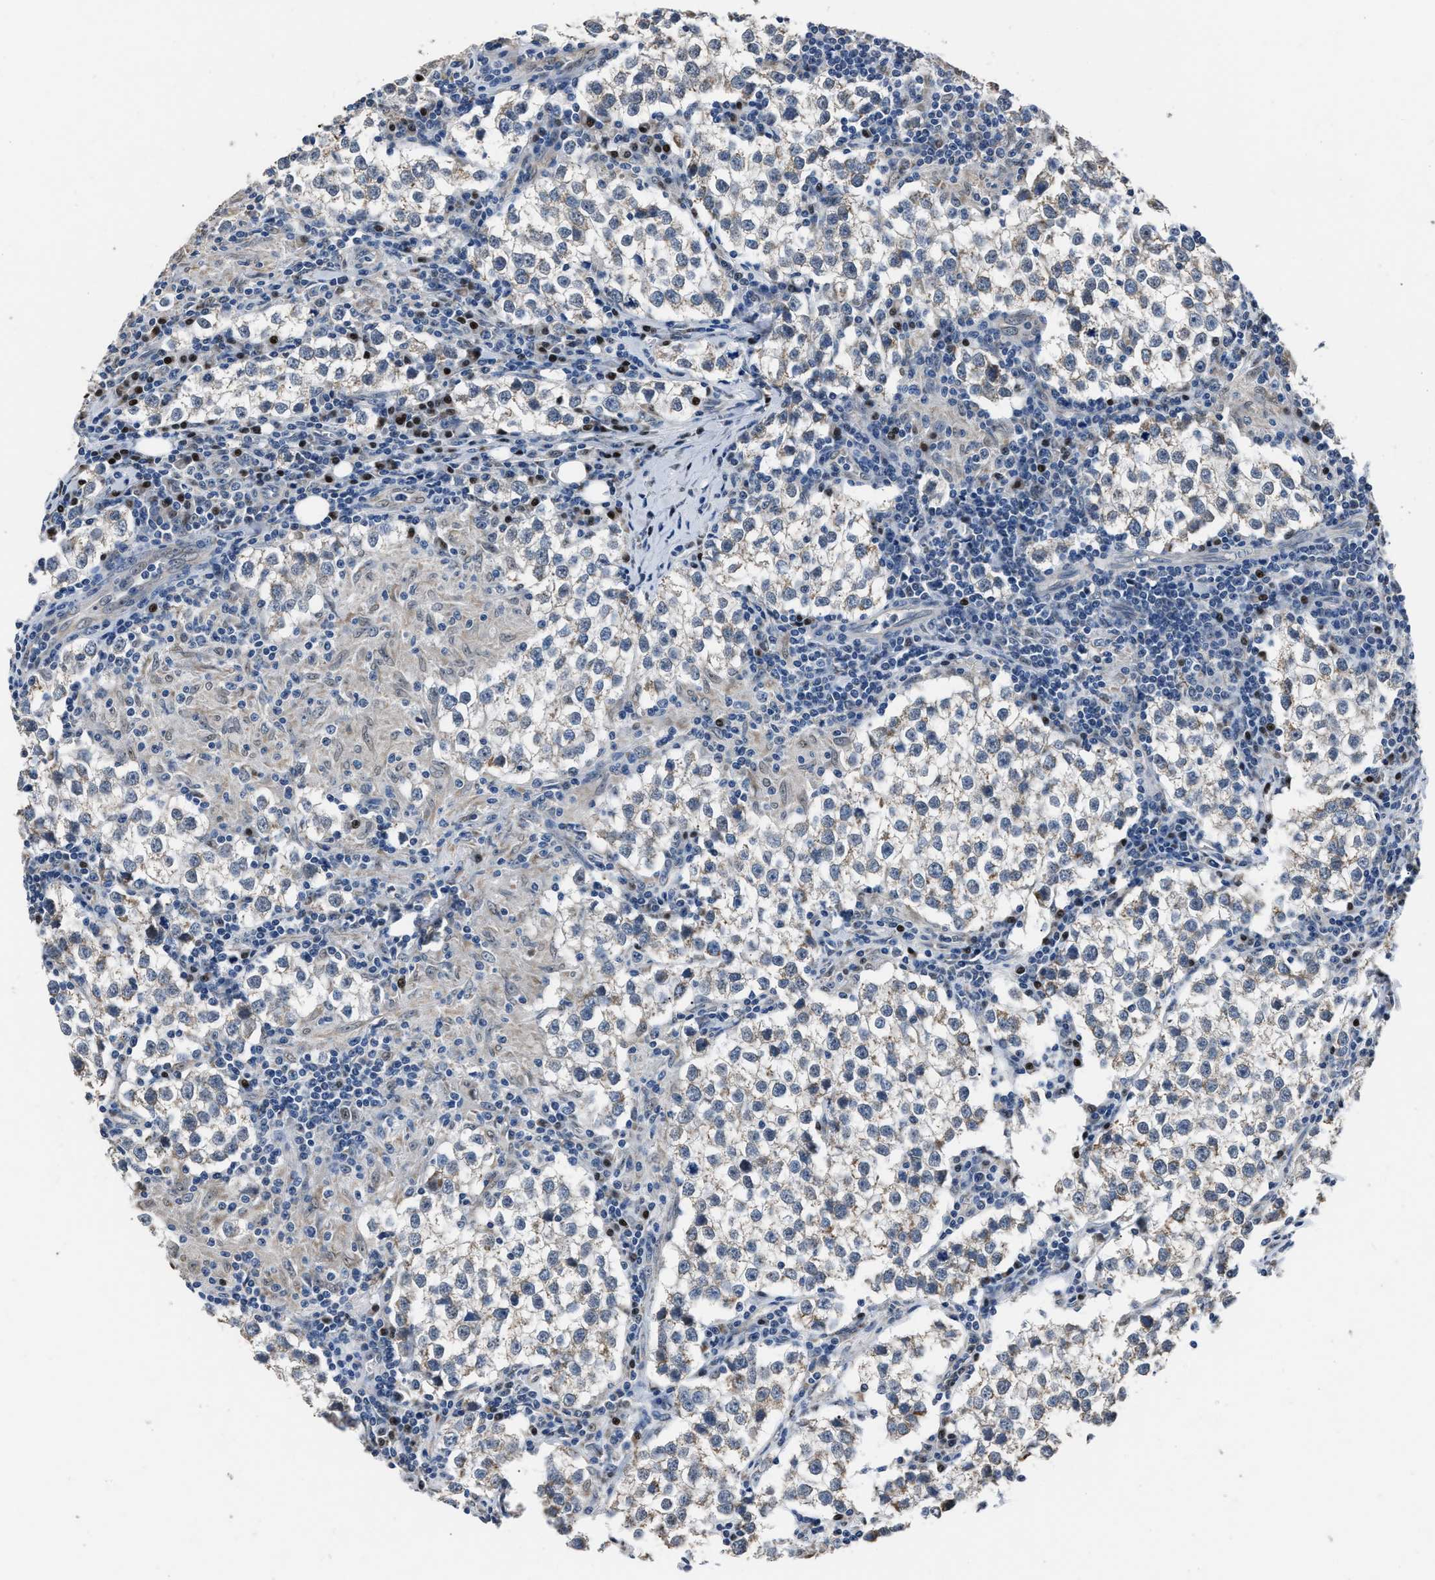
{"staining": {"intensity": "weak", "quantity": "25%-75%", "location": "cytoplasmic/membranous"}, "tissue": "testis cancer", "cell_type": "Tumor cells", "image_type": "cancer", "snomed": [{"axis": "morphology", "description": "Seminoma, NOS"}, {"axis": "morphology", "description": "Carcinoma, Embryonal, NOS"}, {"axis": "topography", "description": "Testis"}], "caption": "Human embryonal carcinoma (testis) stained with a protein marker reveals weak staining in tumor cells.", "gene": "NSUN5", "patient": {"sex": "male", "age": 36}}